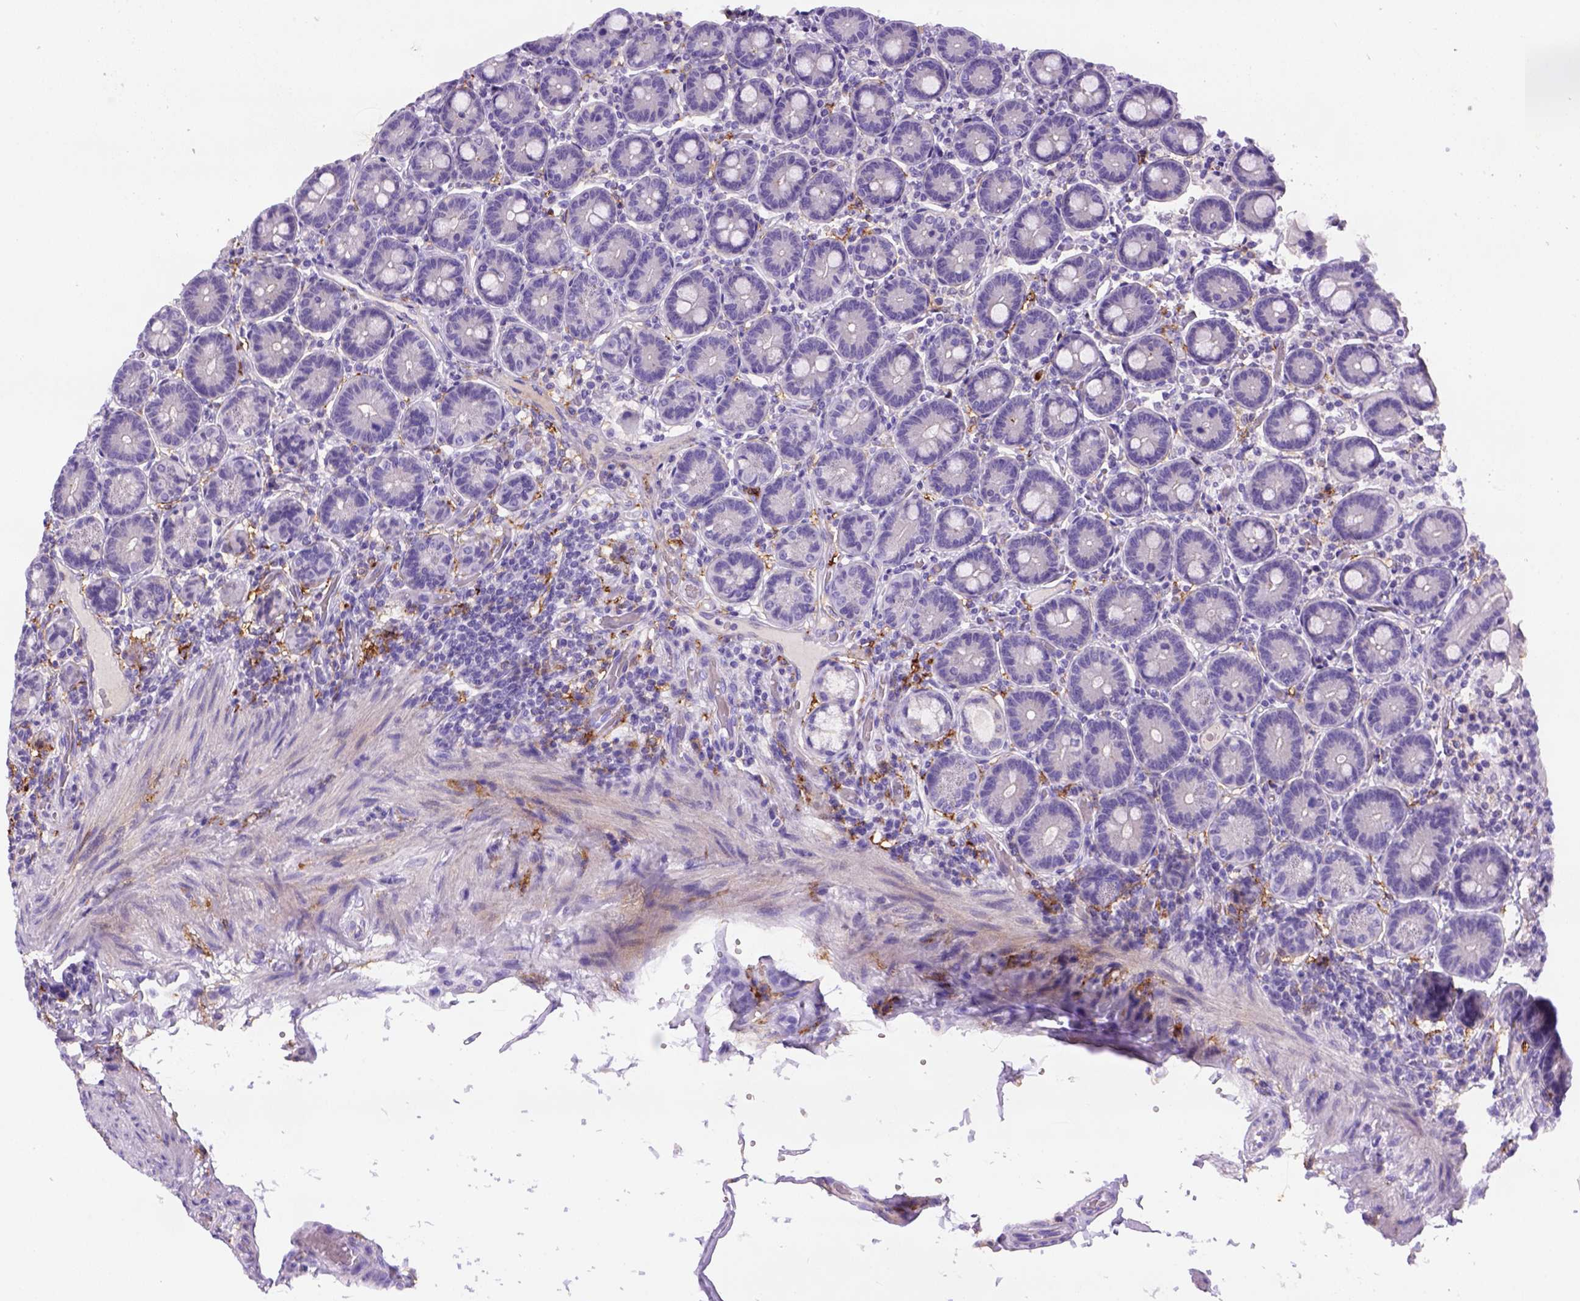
{"staining": {"intensity": "negative", "quantity": "none", "location": "none"}, "tissue": "duodenum", "cell_type": "Glandular cells", "image_type": "normal", "snomed": [{"axis": "morphology", "description": "Normal tissue, NOS"}, {"axis": "topography", "description": "Duodenum"}], "caption": "The micrograph reveals no significant positivity in glandular cells of duodenum.", "gene": "CD14", "patient": {"sex": "female", "age": 62}}